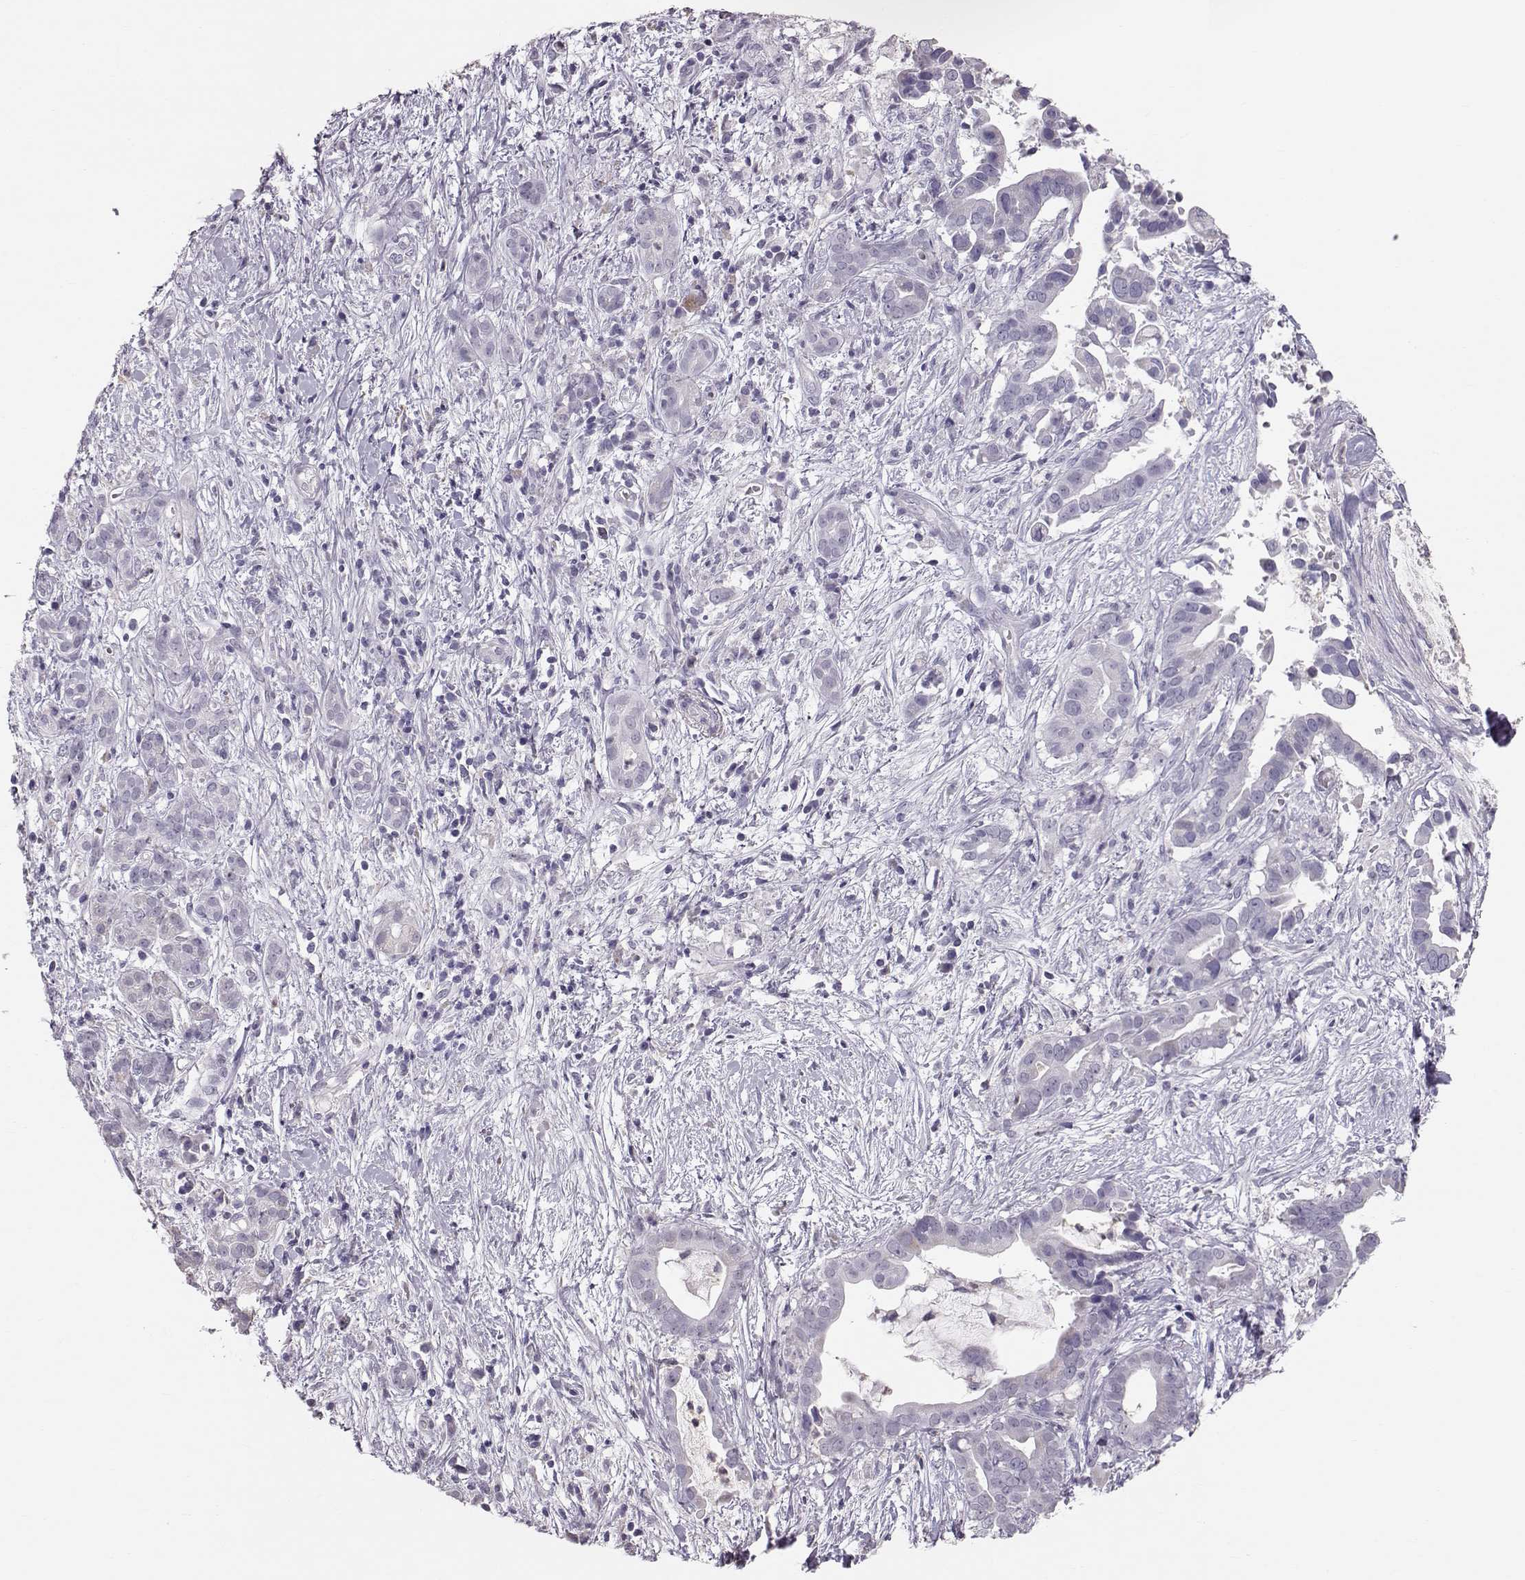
{"staining": {"intensity": "negative", "quantity": "none", "location": "none"}, "tissue": "pancreatic cancer", "cell_type": "Tumor cells", "image_type": "cancer", "snomed": [{"axis": "morphology", "description": "Adenocarcinoma, NOS"}, {"axis": "topography", "description": "Pancreas"}], "caption": "Tumor cells are negative for protein expression in human adenocarcinoma (pancreatic). Brightfield microscopy of IHC stained with DAB (brown) and hematoxylin (blue), captured at high magnification.", "gene": "POU1F1", "patient": {"sex": "male", "age": 61}}